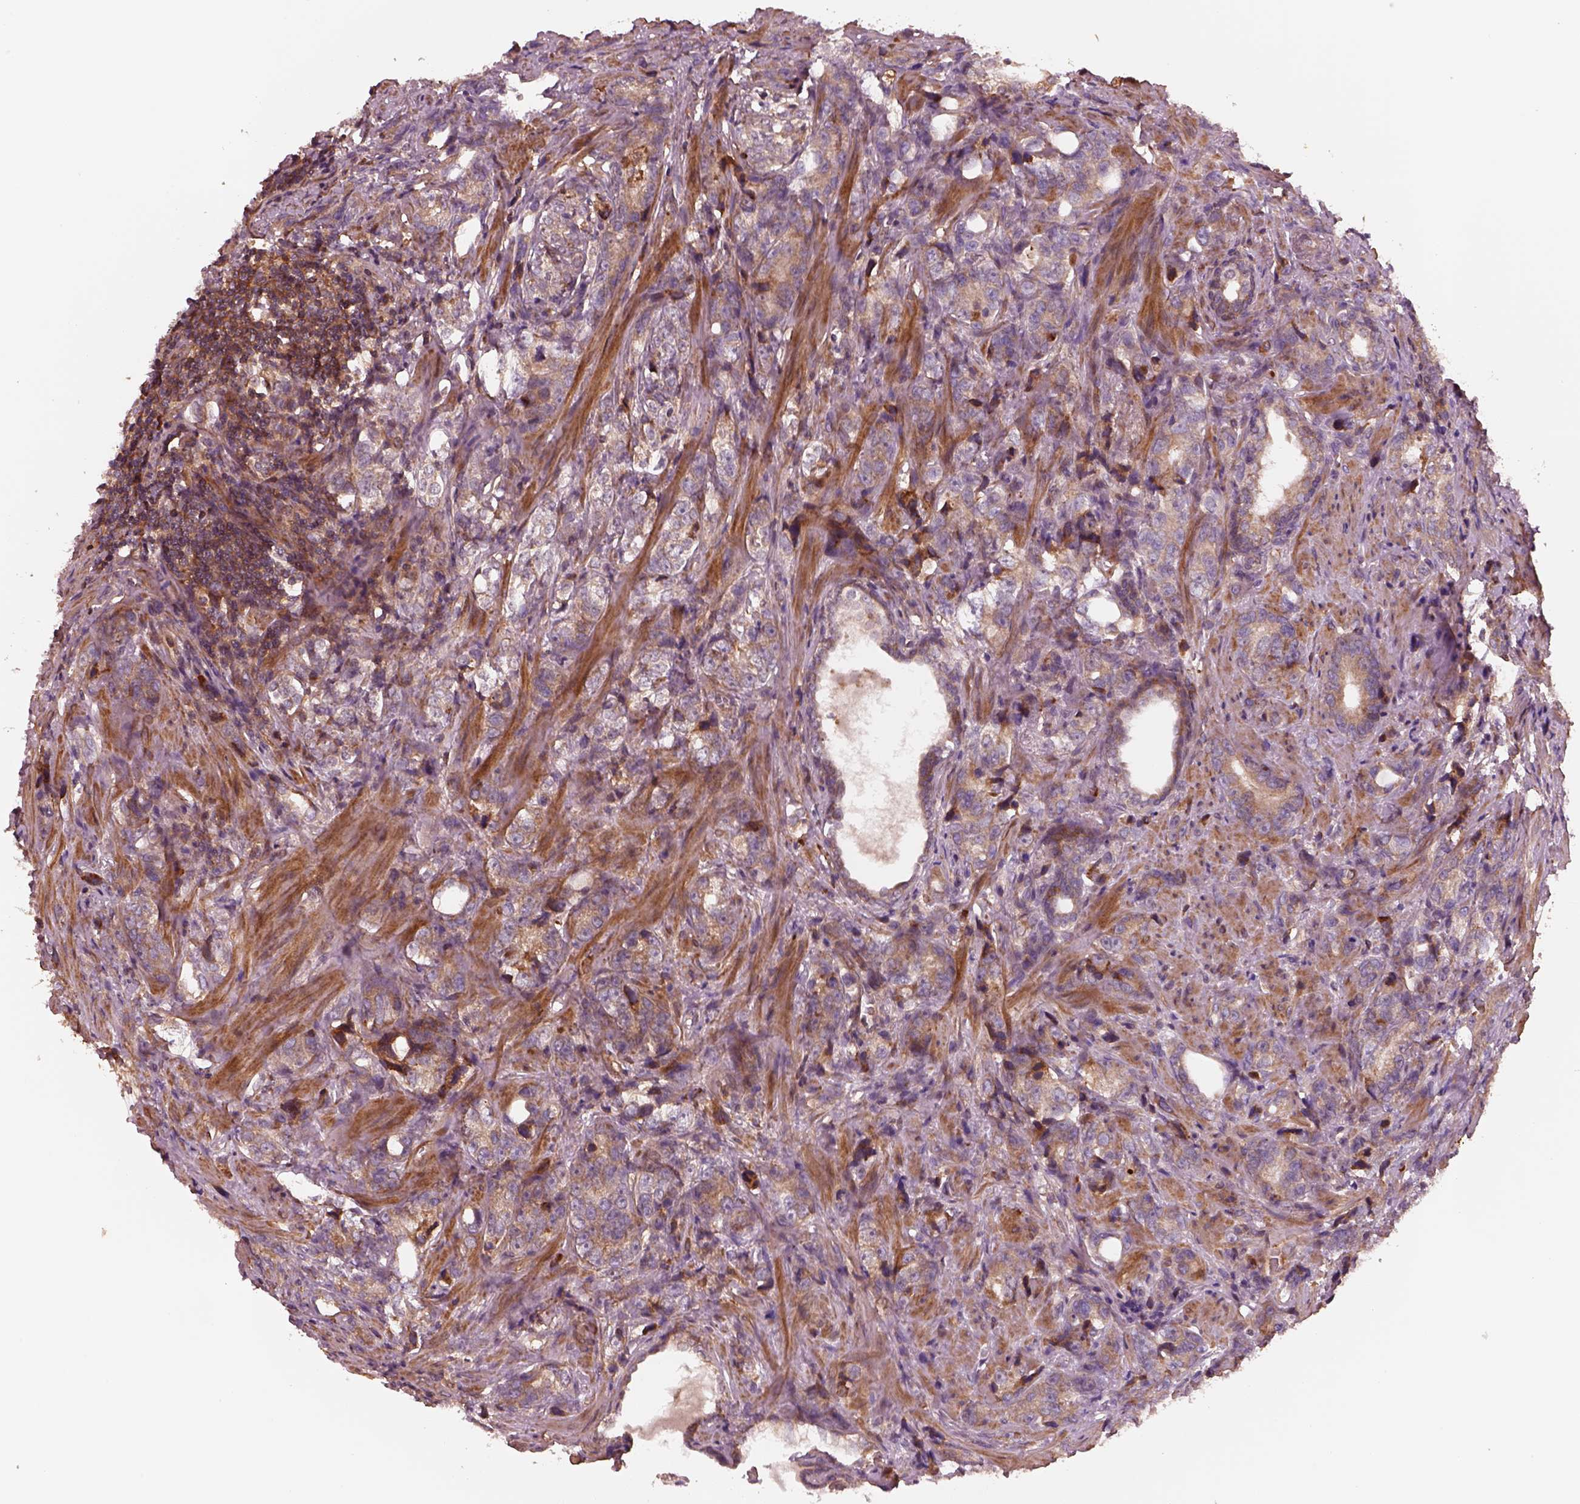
{"staining": {"intensity": "strong", "quantity": "<25%", "location": "cytoplasmic/membranous"}, "tissue": "prostate cancer", "cell_type": "Tumor cells", "image_type": "cancer", "snomed": [{"axis": "morphology", "description": "Adenocarcinoma, NOS"}, {"axis": "topography", "description": "Prostate and seminal vesicle, NOS"}], "caption": "Immunohistochemistry (IHC) of human prostate cancer (adenocarcinoma) reveals medium levels of strong cytoplasmic/membranous staining in about <25% of tumor cells. (Stains: DAB in brown, nuclei in blue, Microscopy: brightfield microscopy at high magnification).", "gene": "ASCC2", "patient": {"sex": "male", "age": 63}}